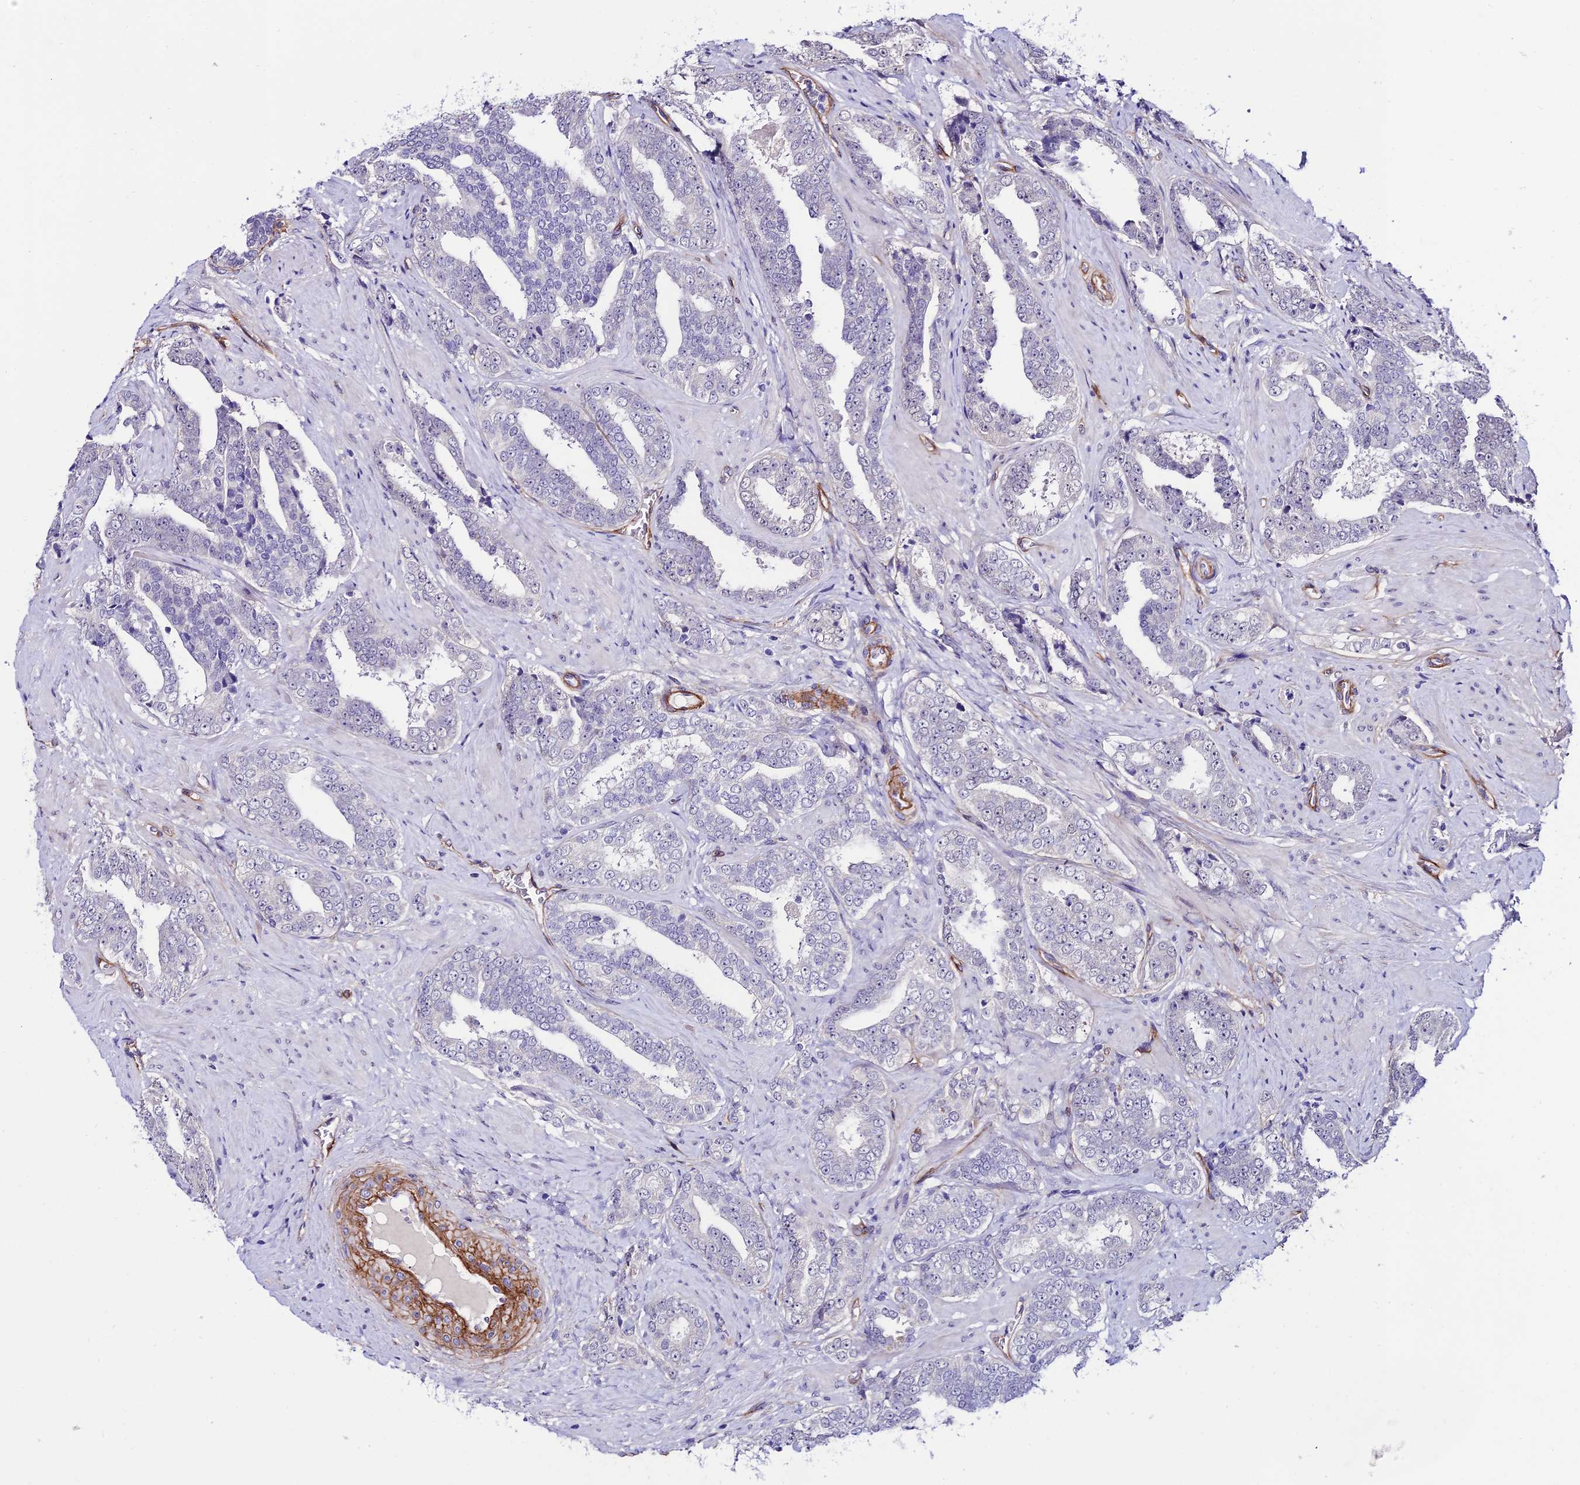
{"staining": {"intensity": "negative", "quantity": "none", "location": "none"}, "tissue": "prostate cancer", "cell_type": "Tumor cells", "image_type": "cancer", "snomed": [{"axis": "morphology", "description": "Adenocarcinoma, High grade"}, {"axis": "topography", "description": "Prostate"}], "caption": "Immunohistochemistry micrograph of neoplastic tissue: prostate cancer (high-grade adenocarcinoma) stained with DAB (3,3'-diaminobenzidine) demonstrates no significant protein expression in tumor cells.", "gene": "SYT15", "patient": {"sex": "male", "age": 67}}